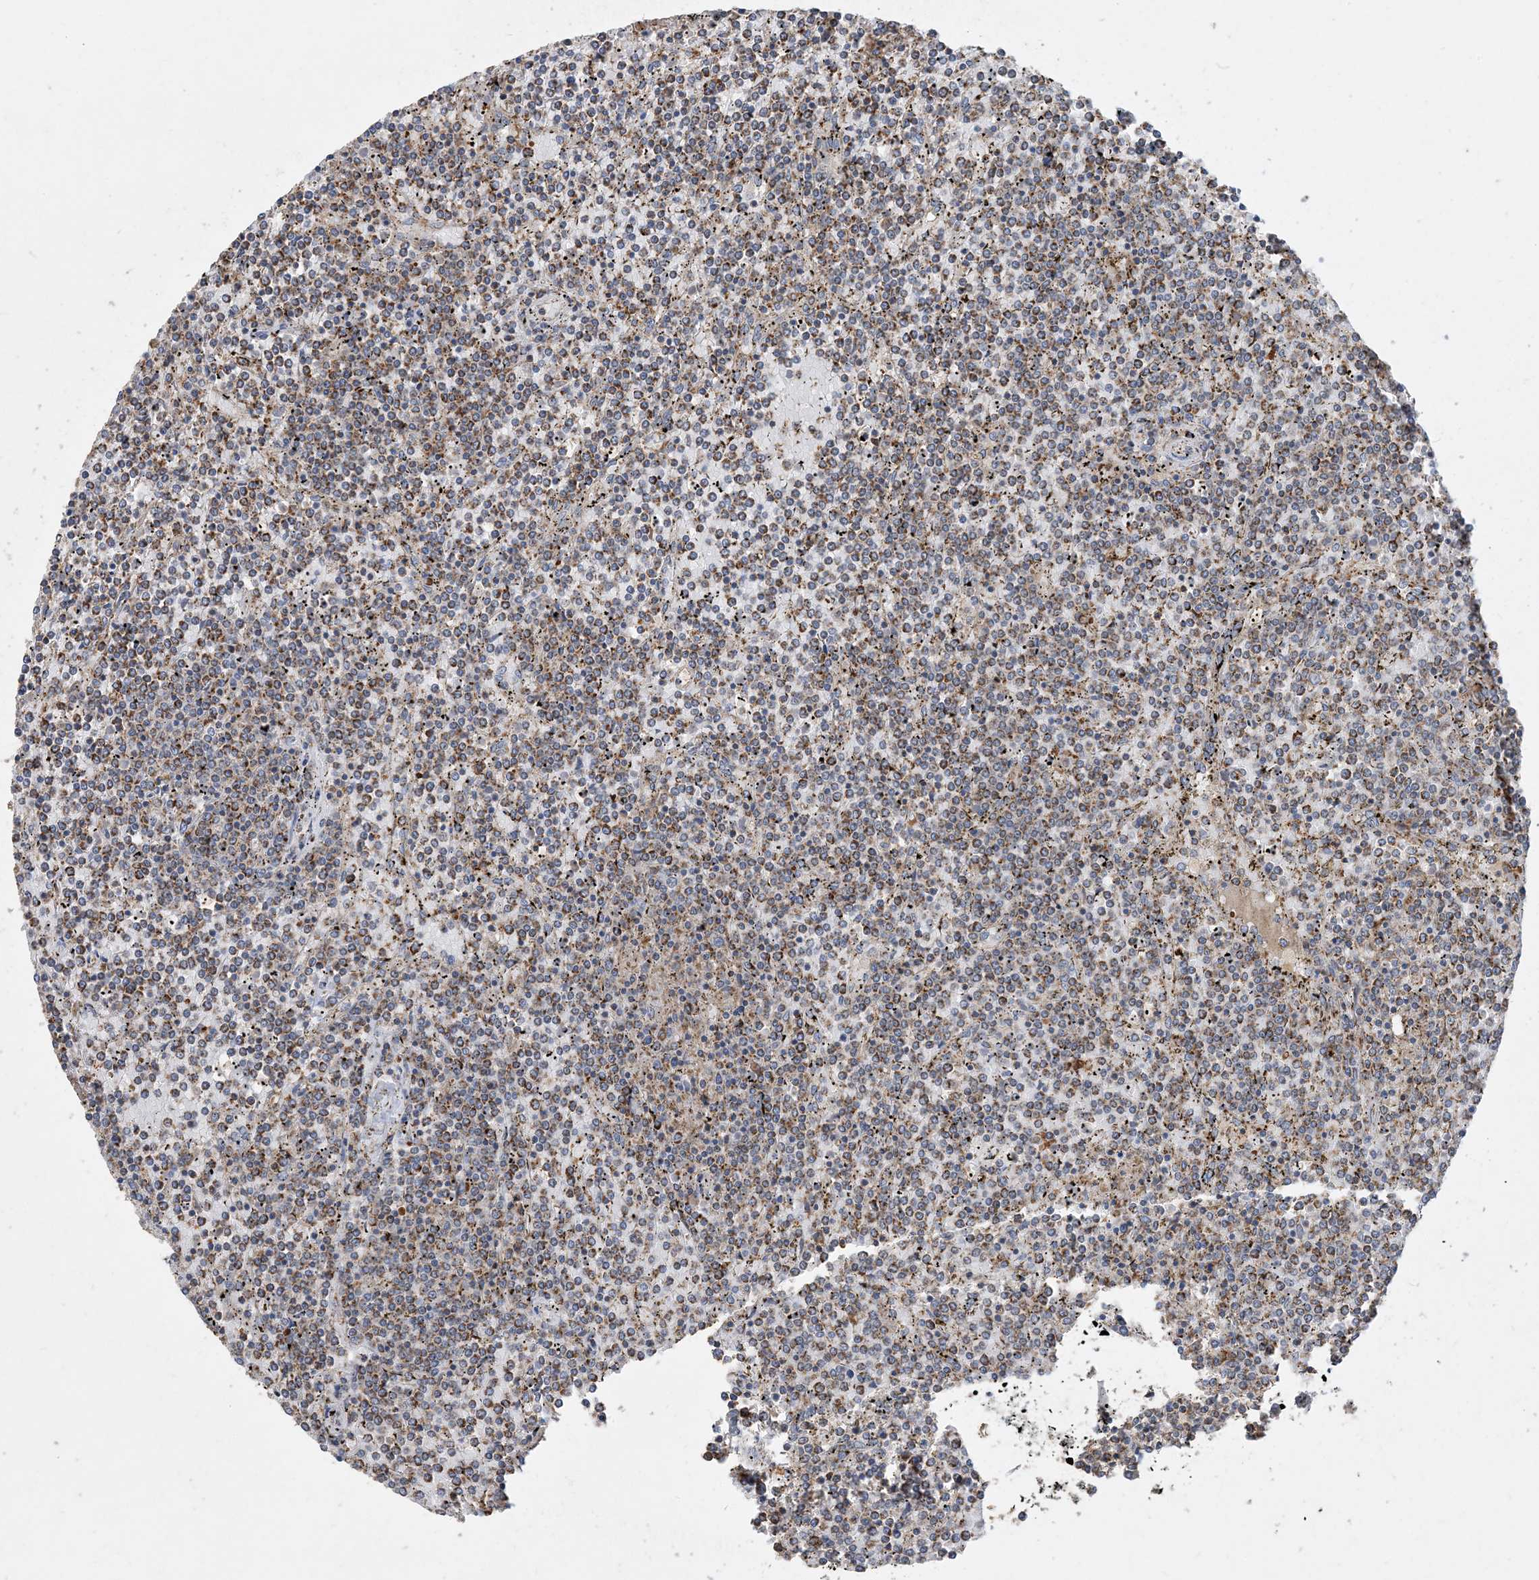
{"staining": {"intensity": "weak", "quantity": "25%-75%", "location": "cytoplasmic/membranous"}, "tissue": "lymphoma", "cell_type": "Tumor cells", "image_type": "cancer", "snomed": [{"axis": "morphology", "description": "Malignant lymphoma, non-Hodgkin's type, Low grade"}, {"axis": "topography", "description": "Spleen"}], "caption": "Brown immunohistochemical staining in lymphoma reveals weak cytoplasmic/membranous staining in about 25%-75% of tumor cells.", "gene": "ECHDC1", "patient": {"sex": "female", "age": 19}}